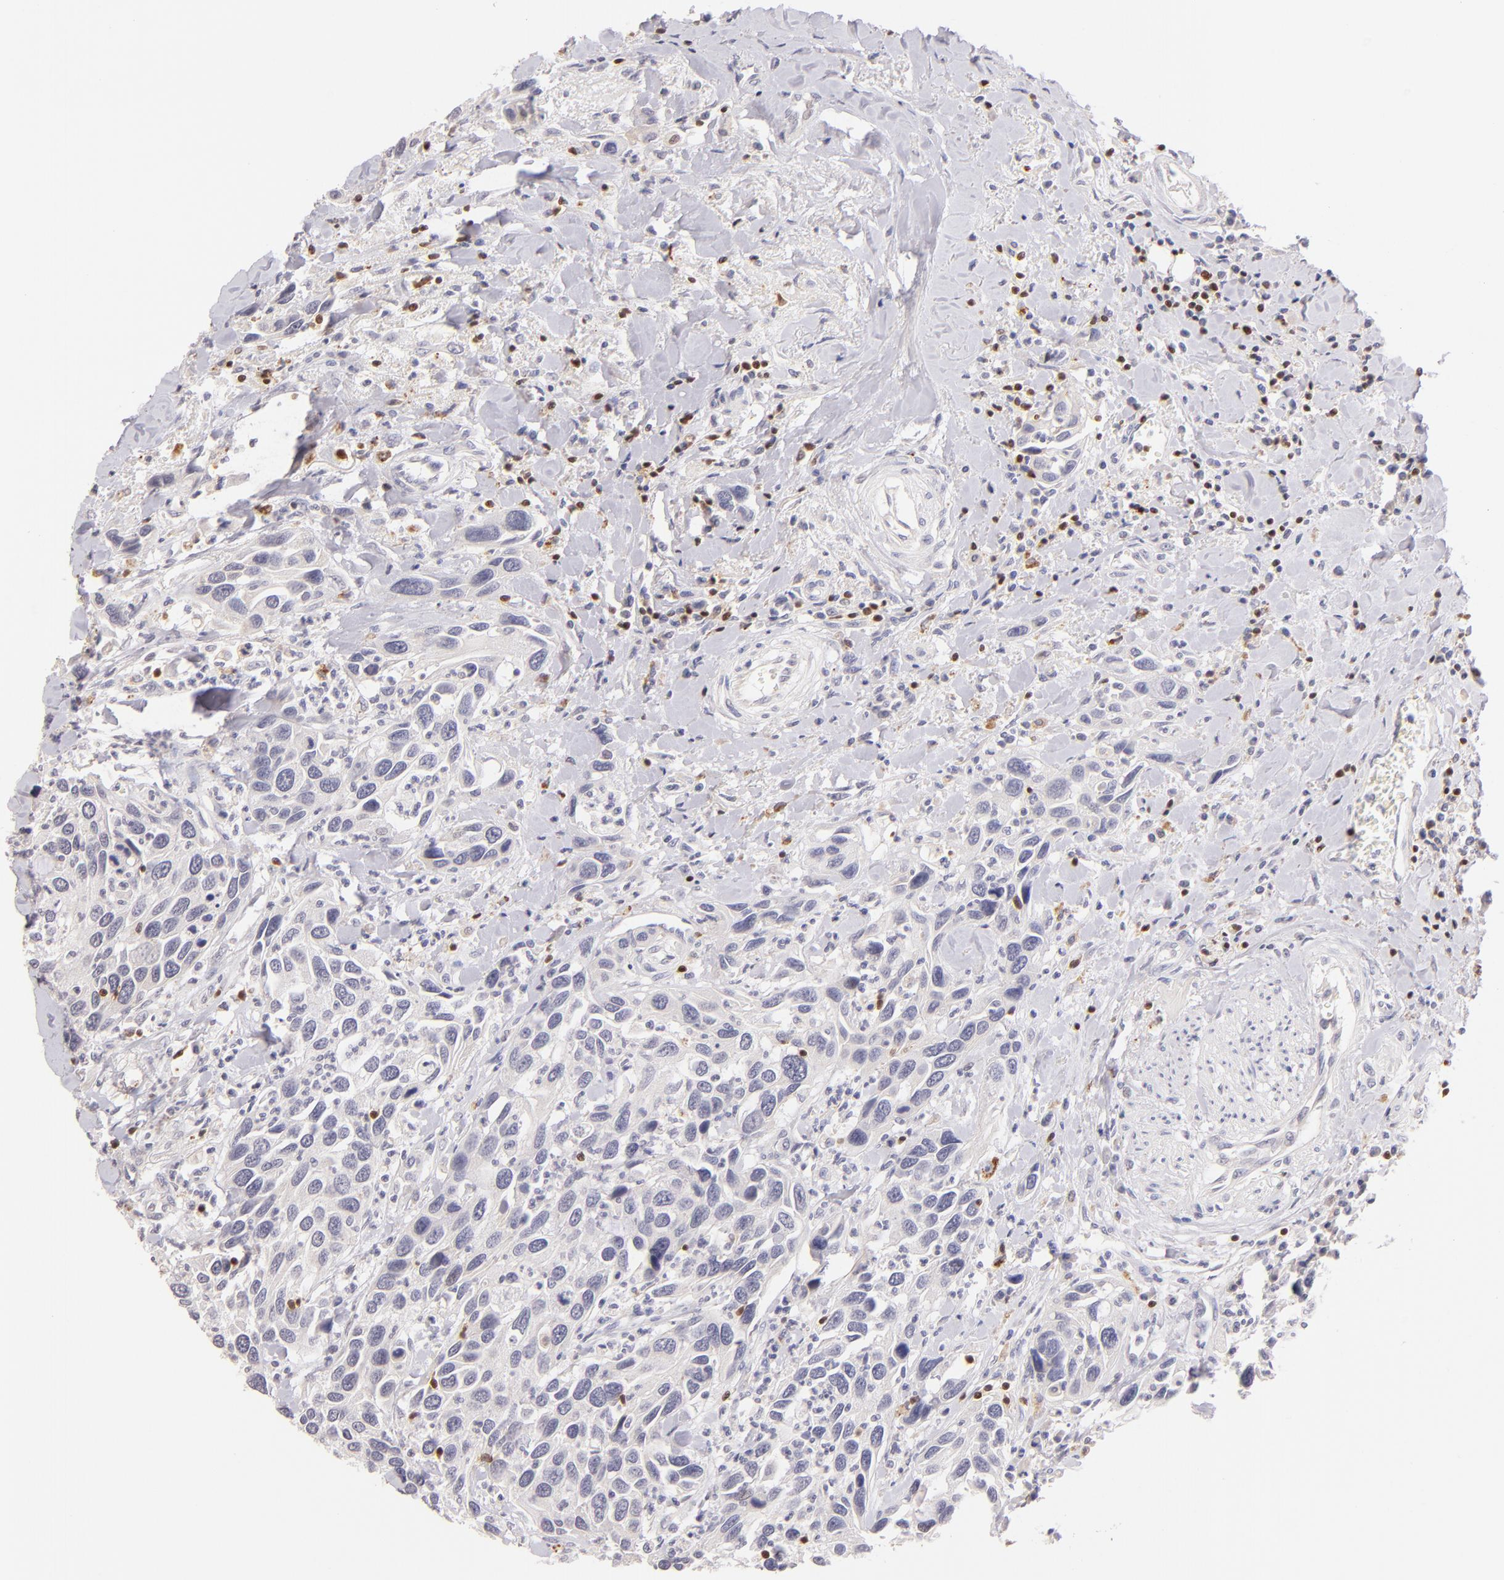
{"staining": {"intensity": "negative", "quantity": "none", "location": "none"}, "tissue": "urothelial cancer", "cell_type": "Tumor cells", "image_type": "cancer", "snomed": [{"axis": "morphology", "description": "Urothelial carcinoma, High grade"}, {"axis": "topography", "description": "Urinary bladder"}], "caption": "DAB immunohistochemical staining of human urothelial cancer exhibits no significant expression in tumor cells.", "gene": "ZAP70", "patient": {"sex": "male", "age": 66}}